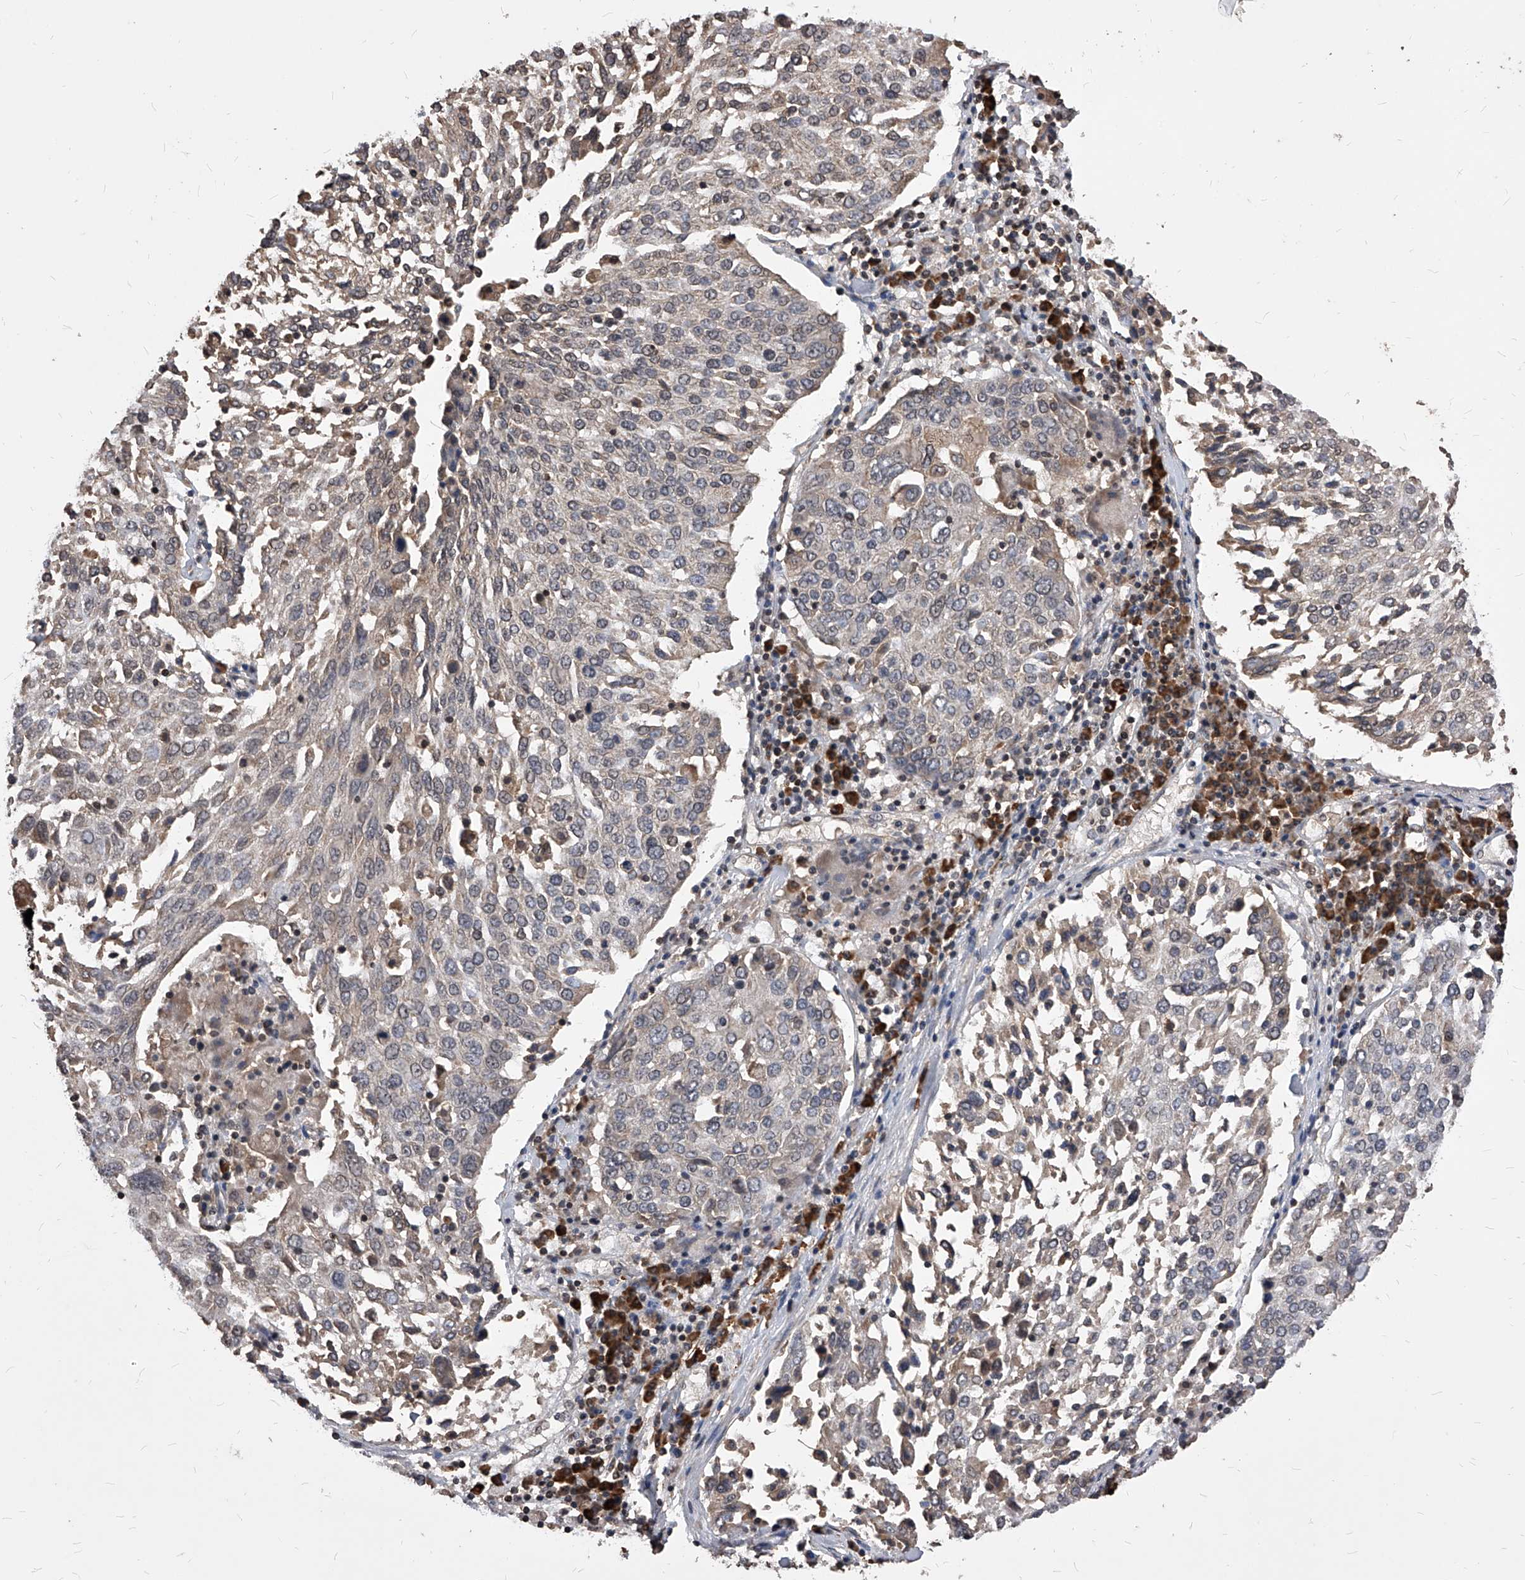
{"staining": {"intensity": "negative", "quantity": "none", "location": "none"}, "tissue": "lung cancer", "cell_type": "Tumor cells", "image_type": "cancer", "snomed": [{"axis": "morphology", "description": "Squamous cell carcinoma, NOS"}, {"axis": "topography", "description": "Lung"}], "caption": "Tumor cells show no significant protein positivity in lung cancer (squamous cell carcinoma).", "gene": "ID1", "patient": {"sex": "male", "age": 65}}